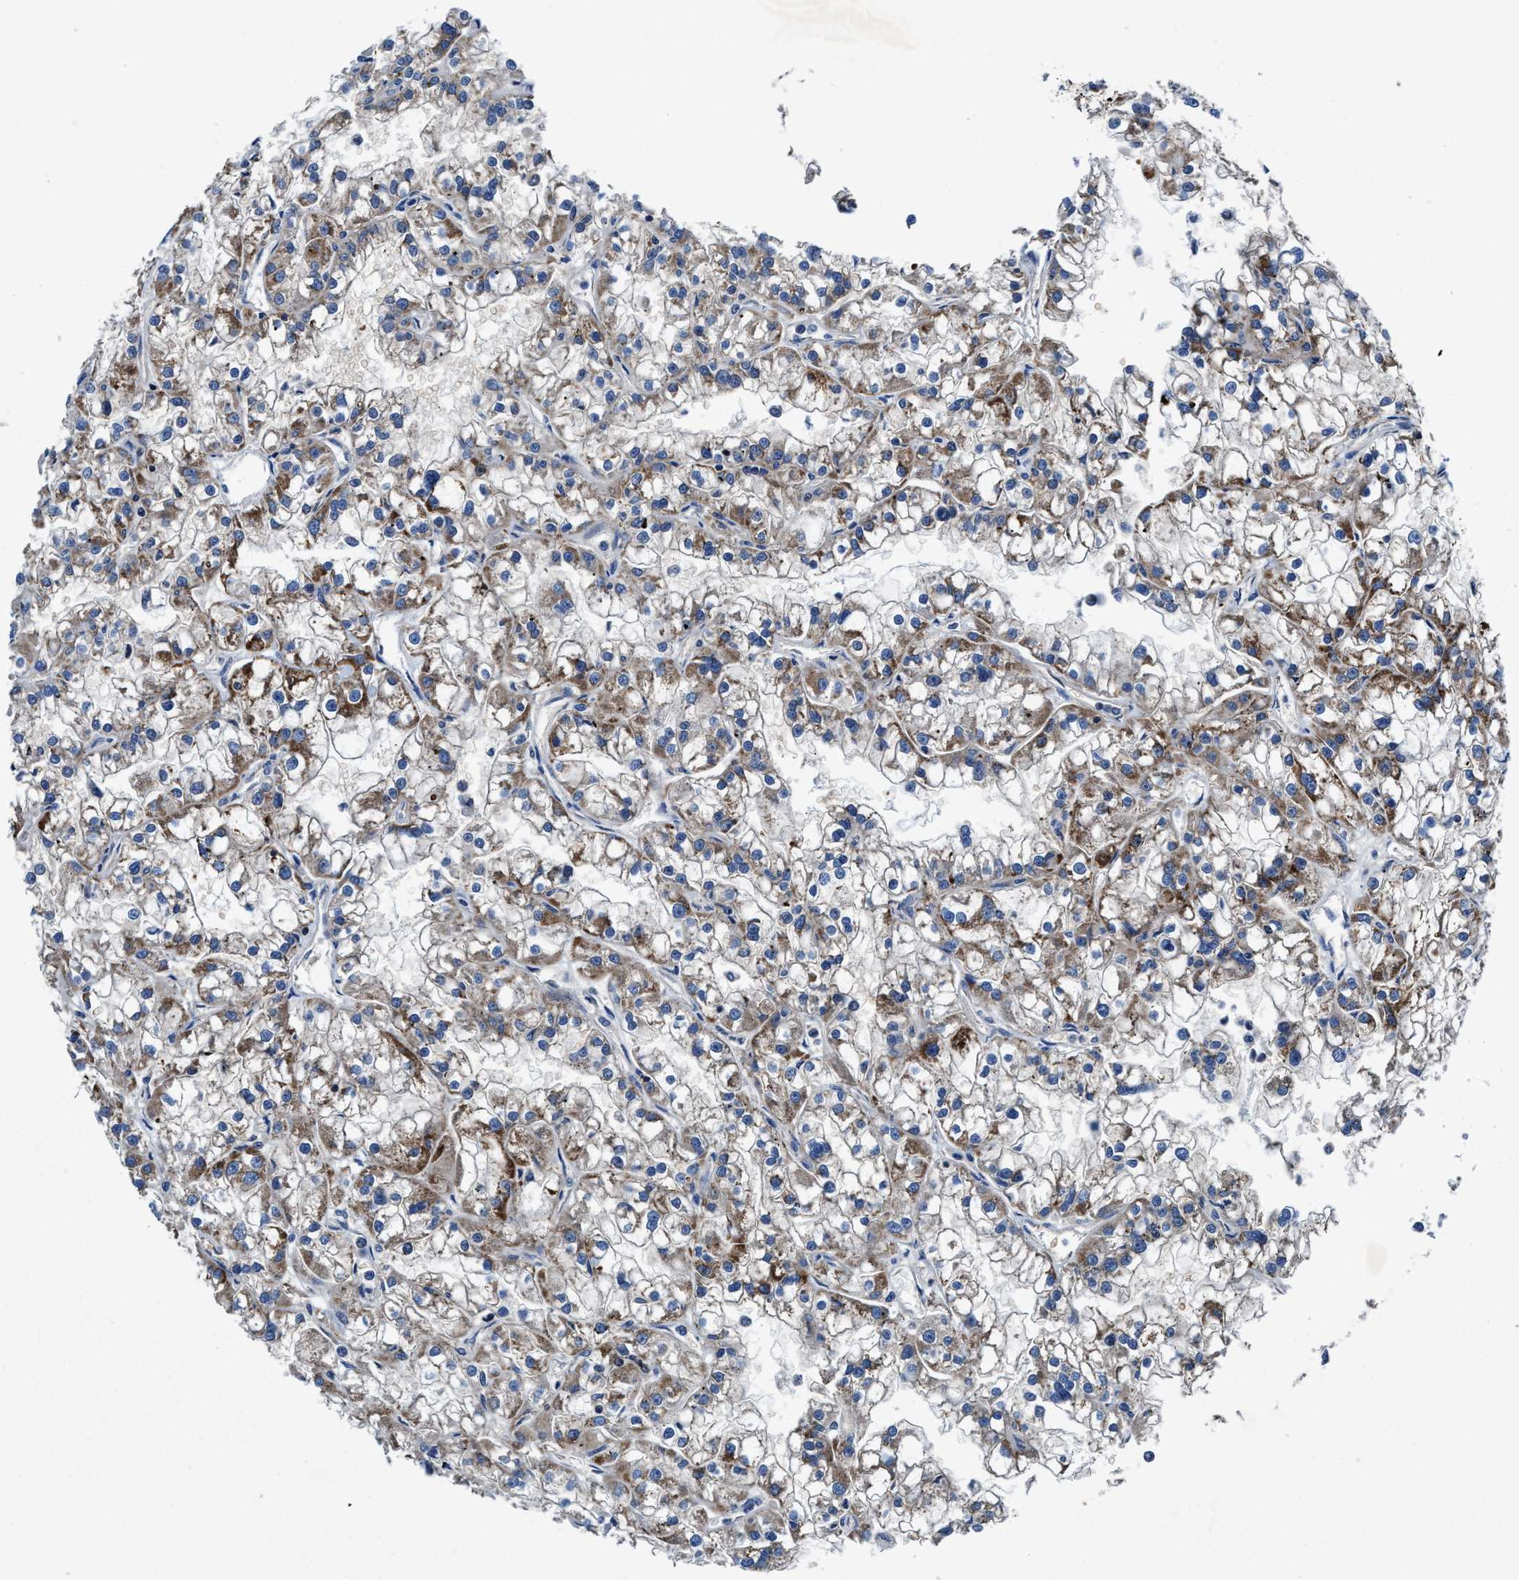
{"staining": {"intensity": "moderate", "quantity": ">75%", "location": "cytoplasmic/membranous"}, "tissue": "renal cancer", "cell_type": "Tumor cells", "image_type": "cancer", "snomed": [{"axis": "morphology", "description": "Adenocarcinoma, NOS"}, {"axis": "topography", "description": "Kidney"}], "caption": "This image shows immunohistochemistry (IHC) staining of human renal adenocarcinoma, with medium moderate cytoplasmic/membranous positivity in about >75% of tumor cells.", "gene": "PHLPP1", "patient": {"sex": "female", "age": 52}}